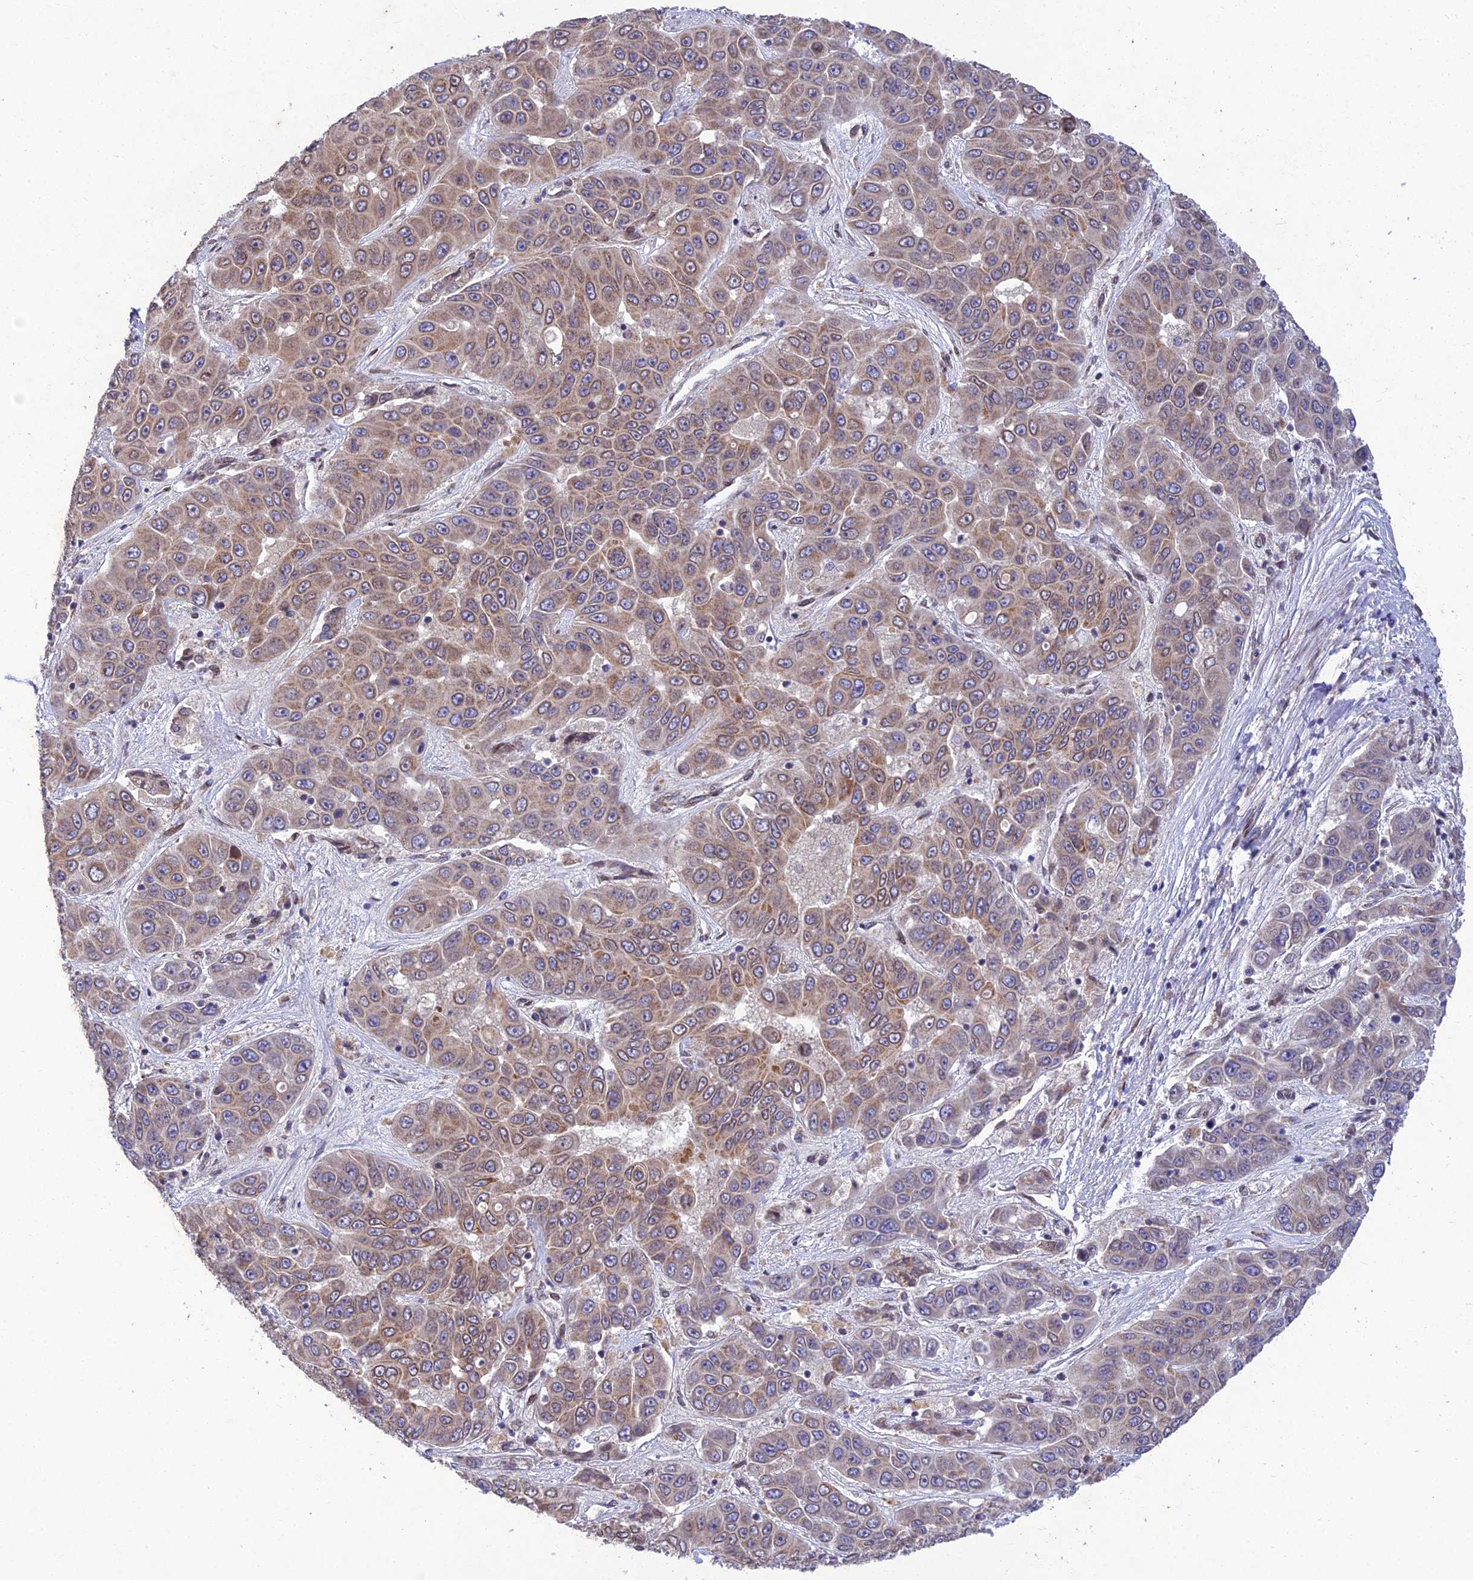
{"staining": {"intensity": "weak", "quantity": "25%-75%", "location": "cytoplasmic/membranous"}, "tissue": "liver cancer", "cell_type": "Tumor cells", "image_type": "cancer", "snomed": [{"axis": "morphology", "description": "Cholangiocarcinoma"}, {"axis": "topography", "description": "Liver"}], "caption": "Protein analysis of liver cancer (cholangiocarcinoma) tissue displays weak cytoplasmic/membranous positivity in about 25%-75% of tumor cells. (DAB IHC with brightfield microscopy, high magnification).", "gene": "MGAT2", "patient": {"sex": "female", "age": 52}}